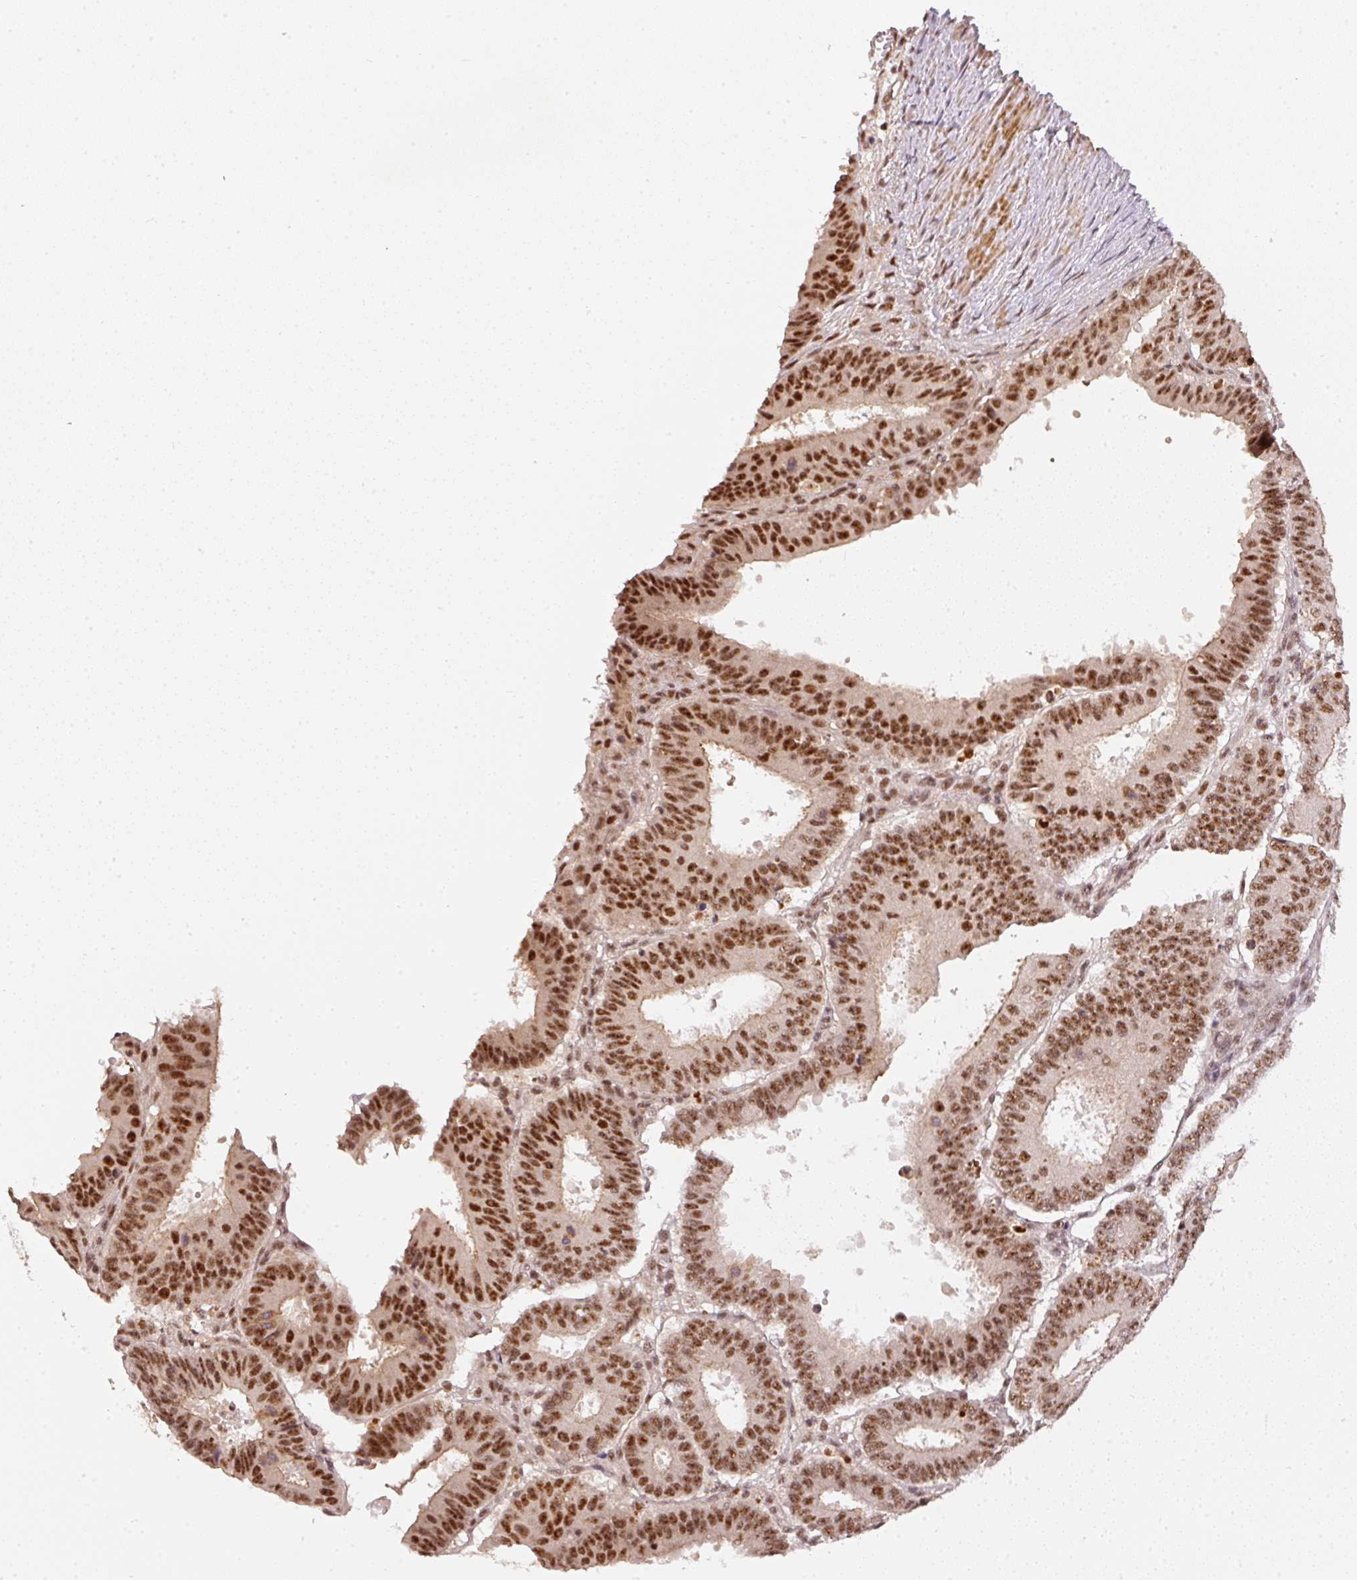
{"staining": {"intensity": "moderate", "quantity": ">75%", "location": "nuclear"}, "tissue": "ovarian cancer", "cell_type": "Tumor cells", "image_type": "cancer", "snomed": [{"axis": "morphology", "description": "Carcinoma, endometroid"}, {"axis": "topography", "description": "Appendix"}, {"axis": "topography", "description": "Ovary"}], "caption": "Ovarian endometroid carcinoma was stained to show a protein in brown. There is medium levels of moderate nuclear expression in approximately >75% of tumor cells. The staining is performed using DAB (3,3'-diaminobenzidine) brown chromogen to label protein expression. The nuclei are counter-stained blue using hematoxylin.", "gene": "THOC6", "patient": {"sex": "female", "age": 42}}